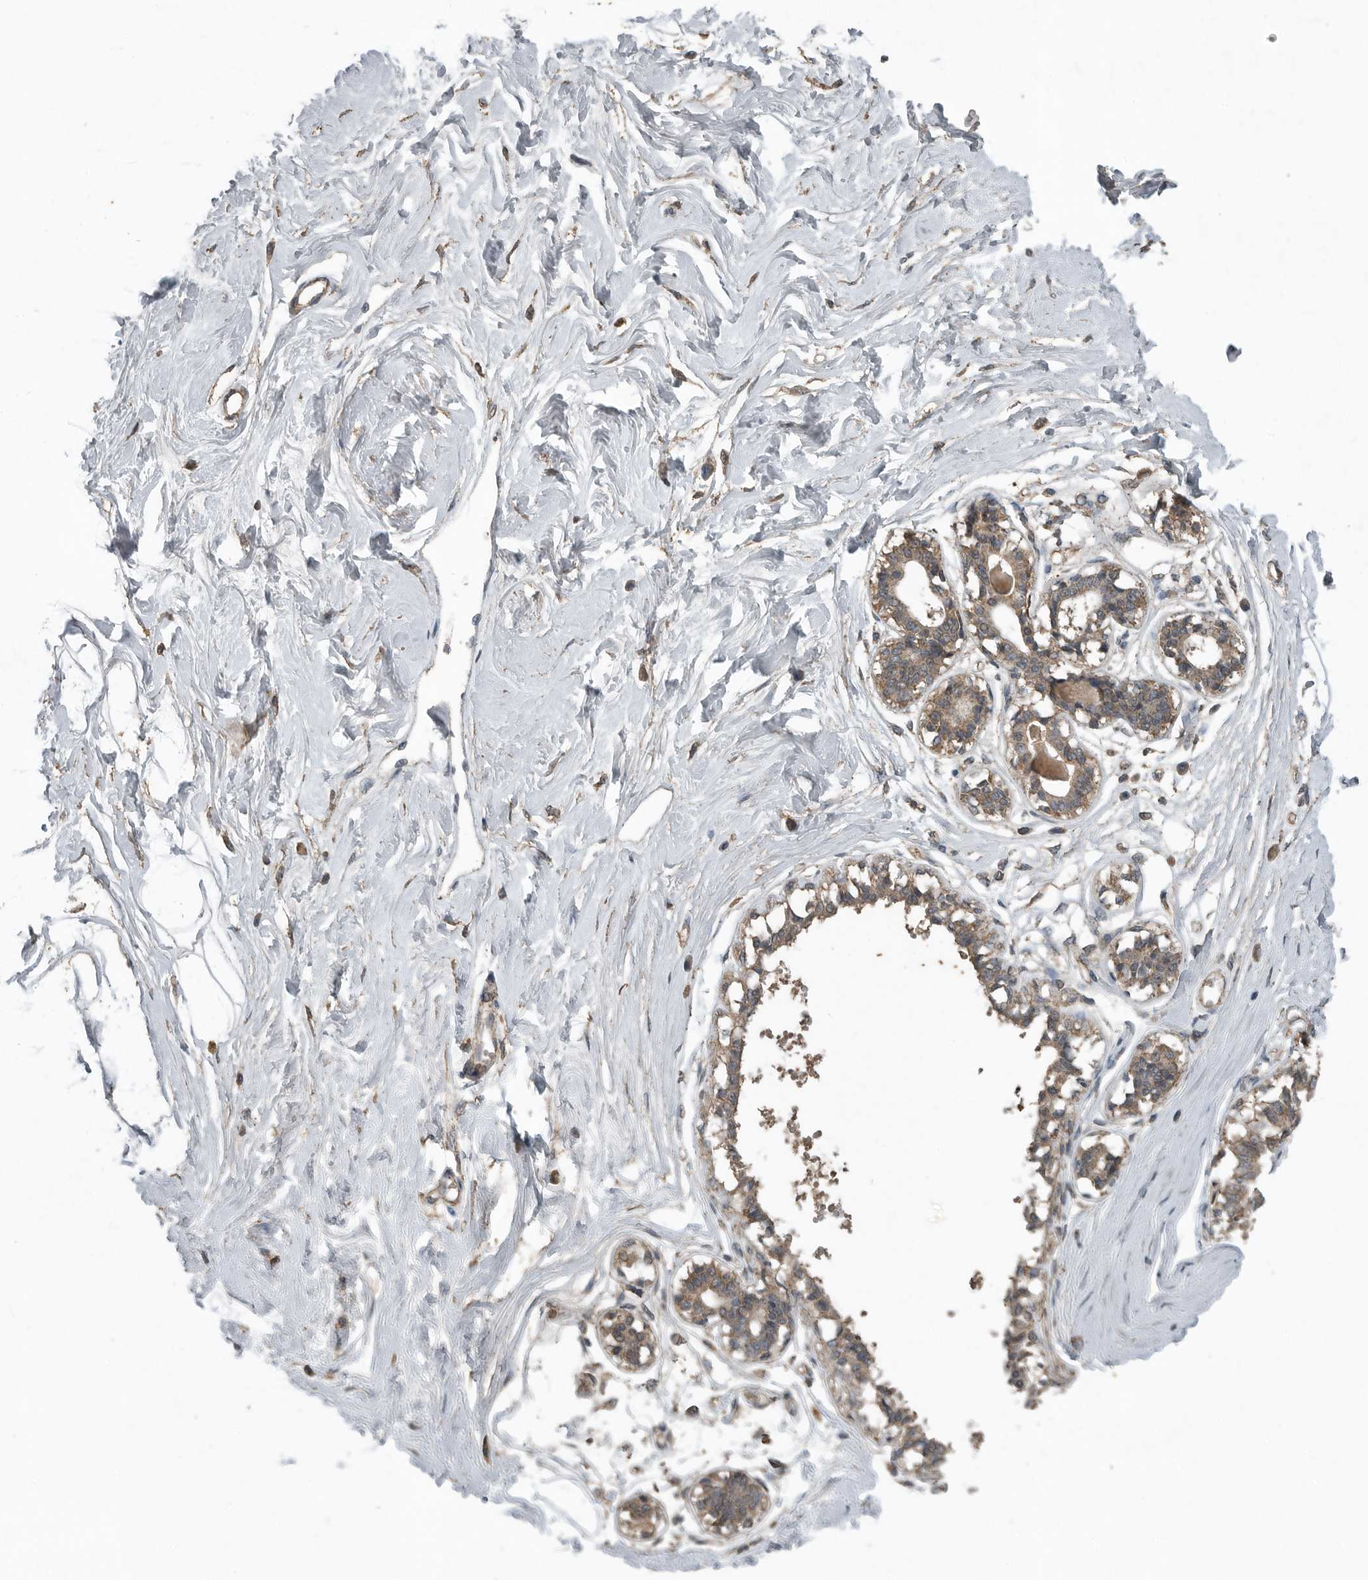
{"staining": {"intensity": "negative", "quantity": "none", "location": "none"}, "tissue": "breast", "cell_type": "Adipocytes", "image_type": "normal", "snomed": [{"axis": "morphology", "description": "Normal tissue, NOS"}, {"axis": "topography", "description": "Breast"}], "caption": "Immunohistochemical staining of benign breast reveals no significant expression in adipocytes.", "gene": "IL6ST", "patient": {"sex": "female", "age": 45}}